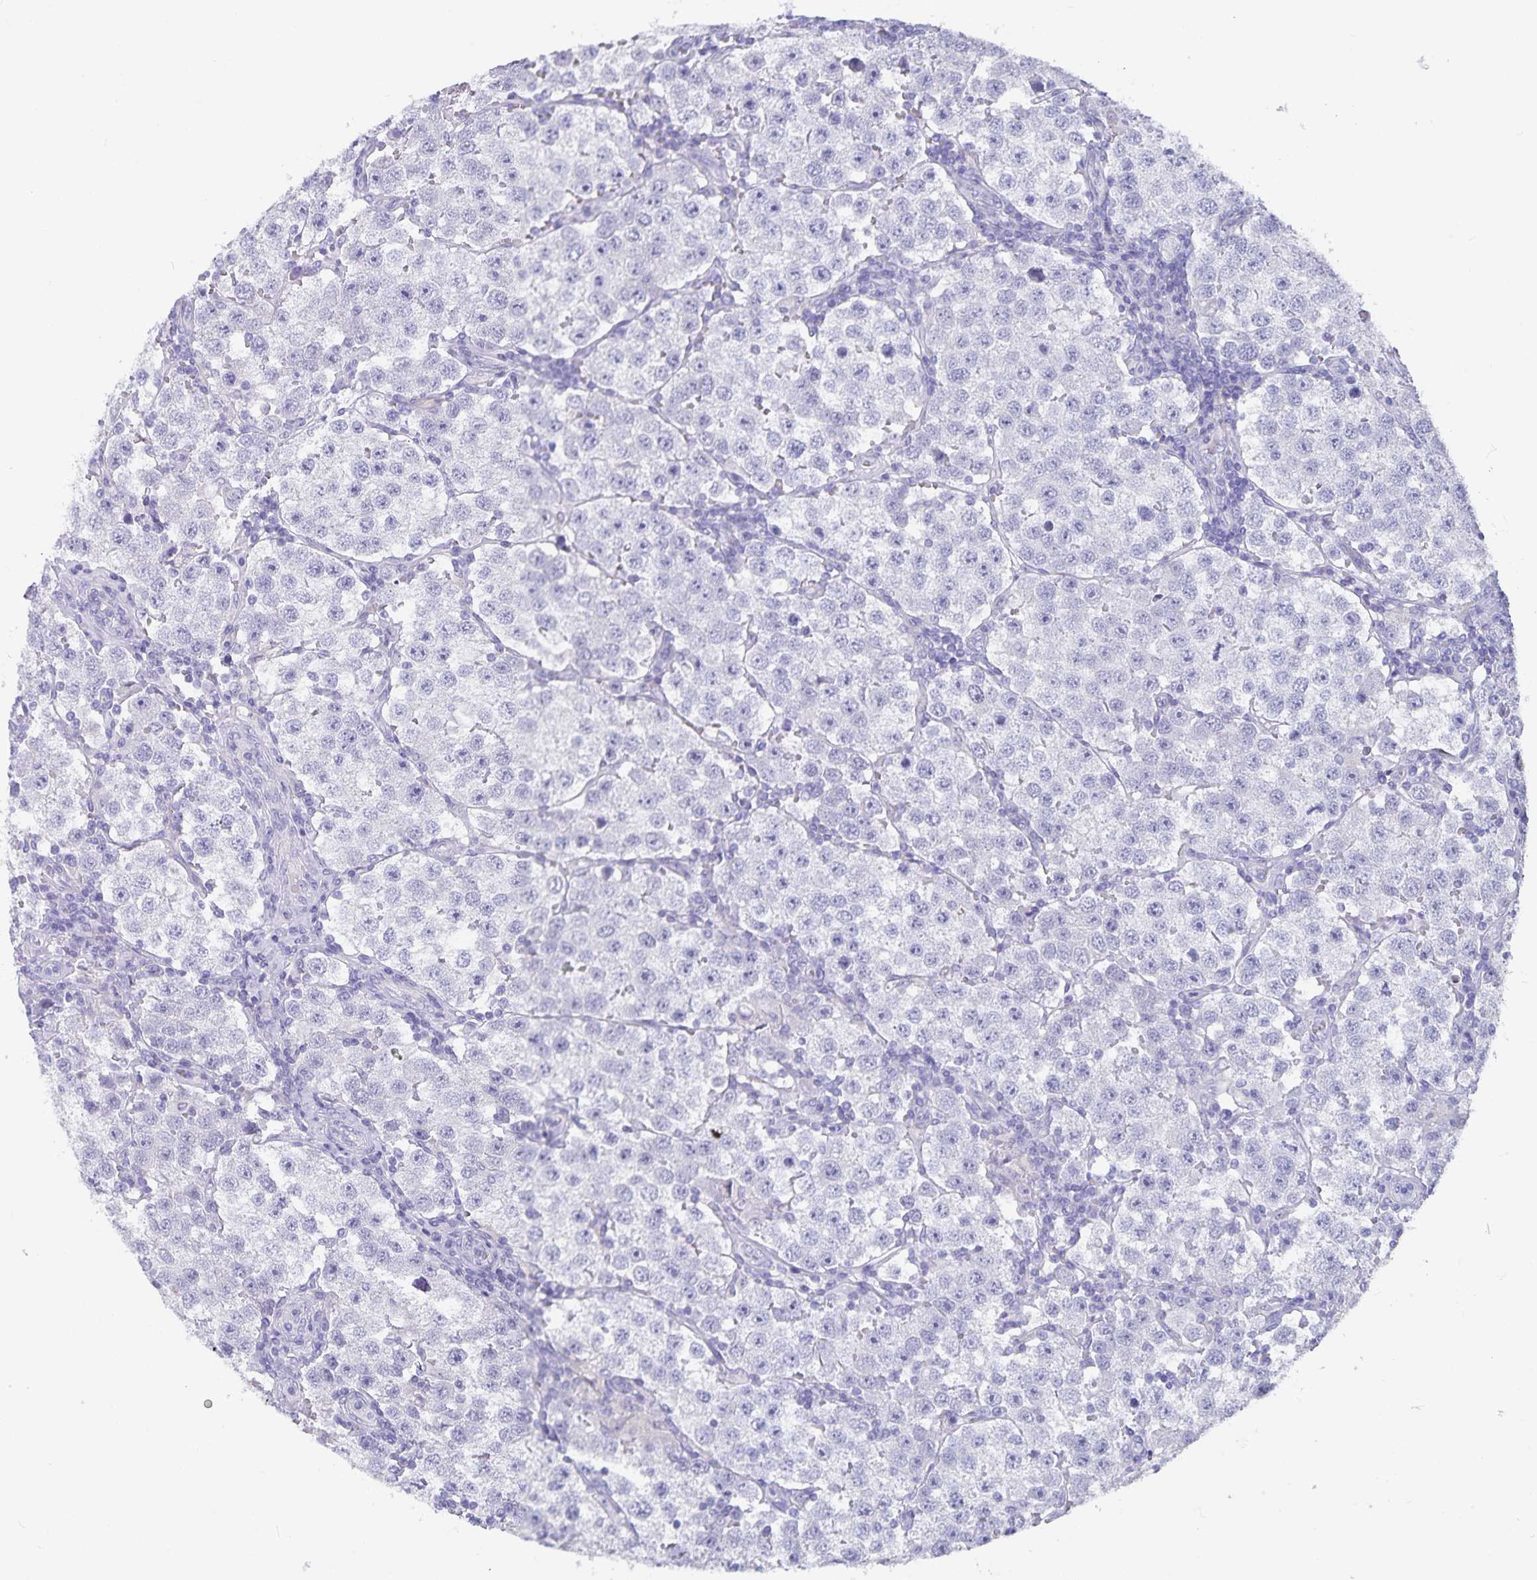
{"staining": {"intensity": "negative", "quantity": "none", "location": "none"}, "tissue": "testis cancer", "cell_type": "Tumor cells", "image_type": "cancer", "snomed": [{"axis": "morphology", "description": "Seminoma, NOS"}, {"axis": "topography", "description": "Testis"}], "caption": "This photomicrograph is of seminoma (testis) stained with immunohistochemistry (IHC) to label a protein in brown with the nuclei are counter-stained blue. There is no staining in tumor cells.", "gene": "PLAC1", "patient": {"sex": "male", "age": 37}}